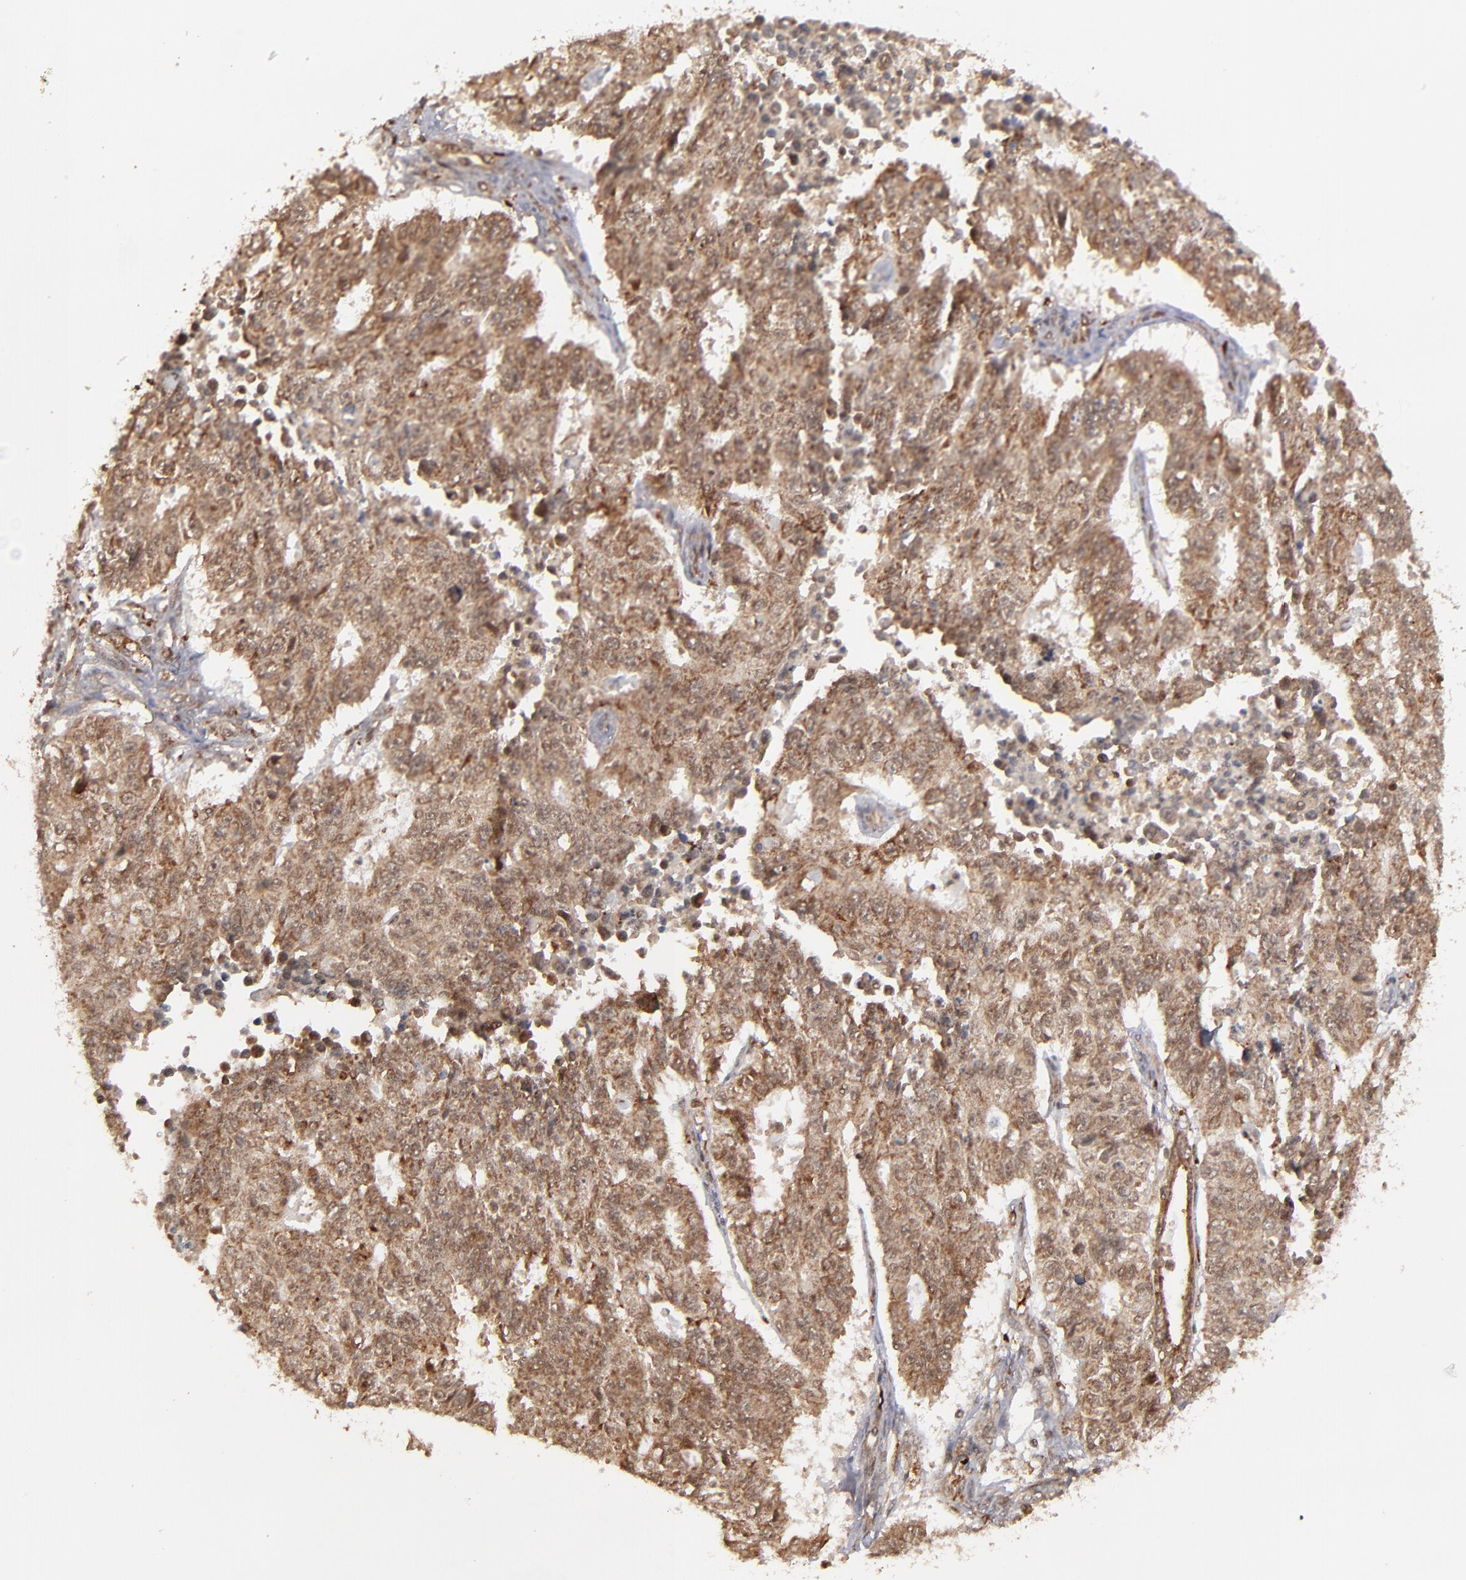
{"staining": {"intensity": "strong", "quantity": ">75%", "location": "cytoplasmic/membranous,nuclear"}, "tissue": "endometrial cancer", "cell_type": "Tumor cells", "image_type": "cancer", "snomed": [{"axis": "morphology", "description": "Adenocarcinoma, NOS"}, {"axis": "topography", "description": "Endometrium"}], "caption": "This histopathology image displays immunohistochemistry staining of human adenocarcinoma (endometrial), with high strong cytoplasmic/membranous and nuclear staining in approximately >75% of tumor cells.", "gene": "RGS6", "patient": {"sex": "female", "age": 42}}